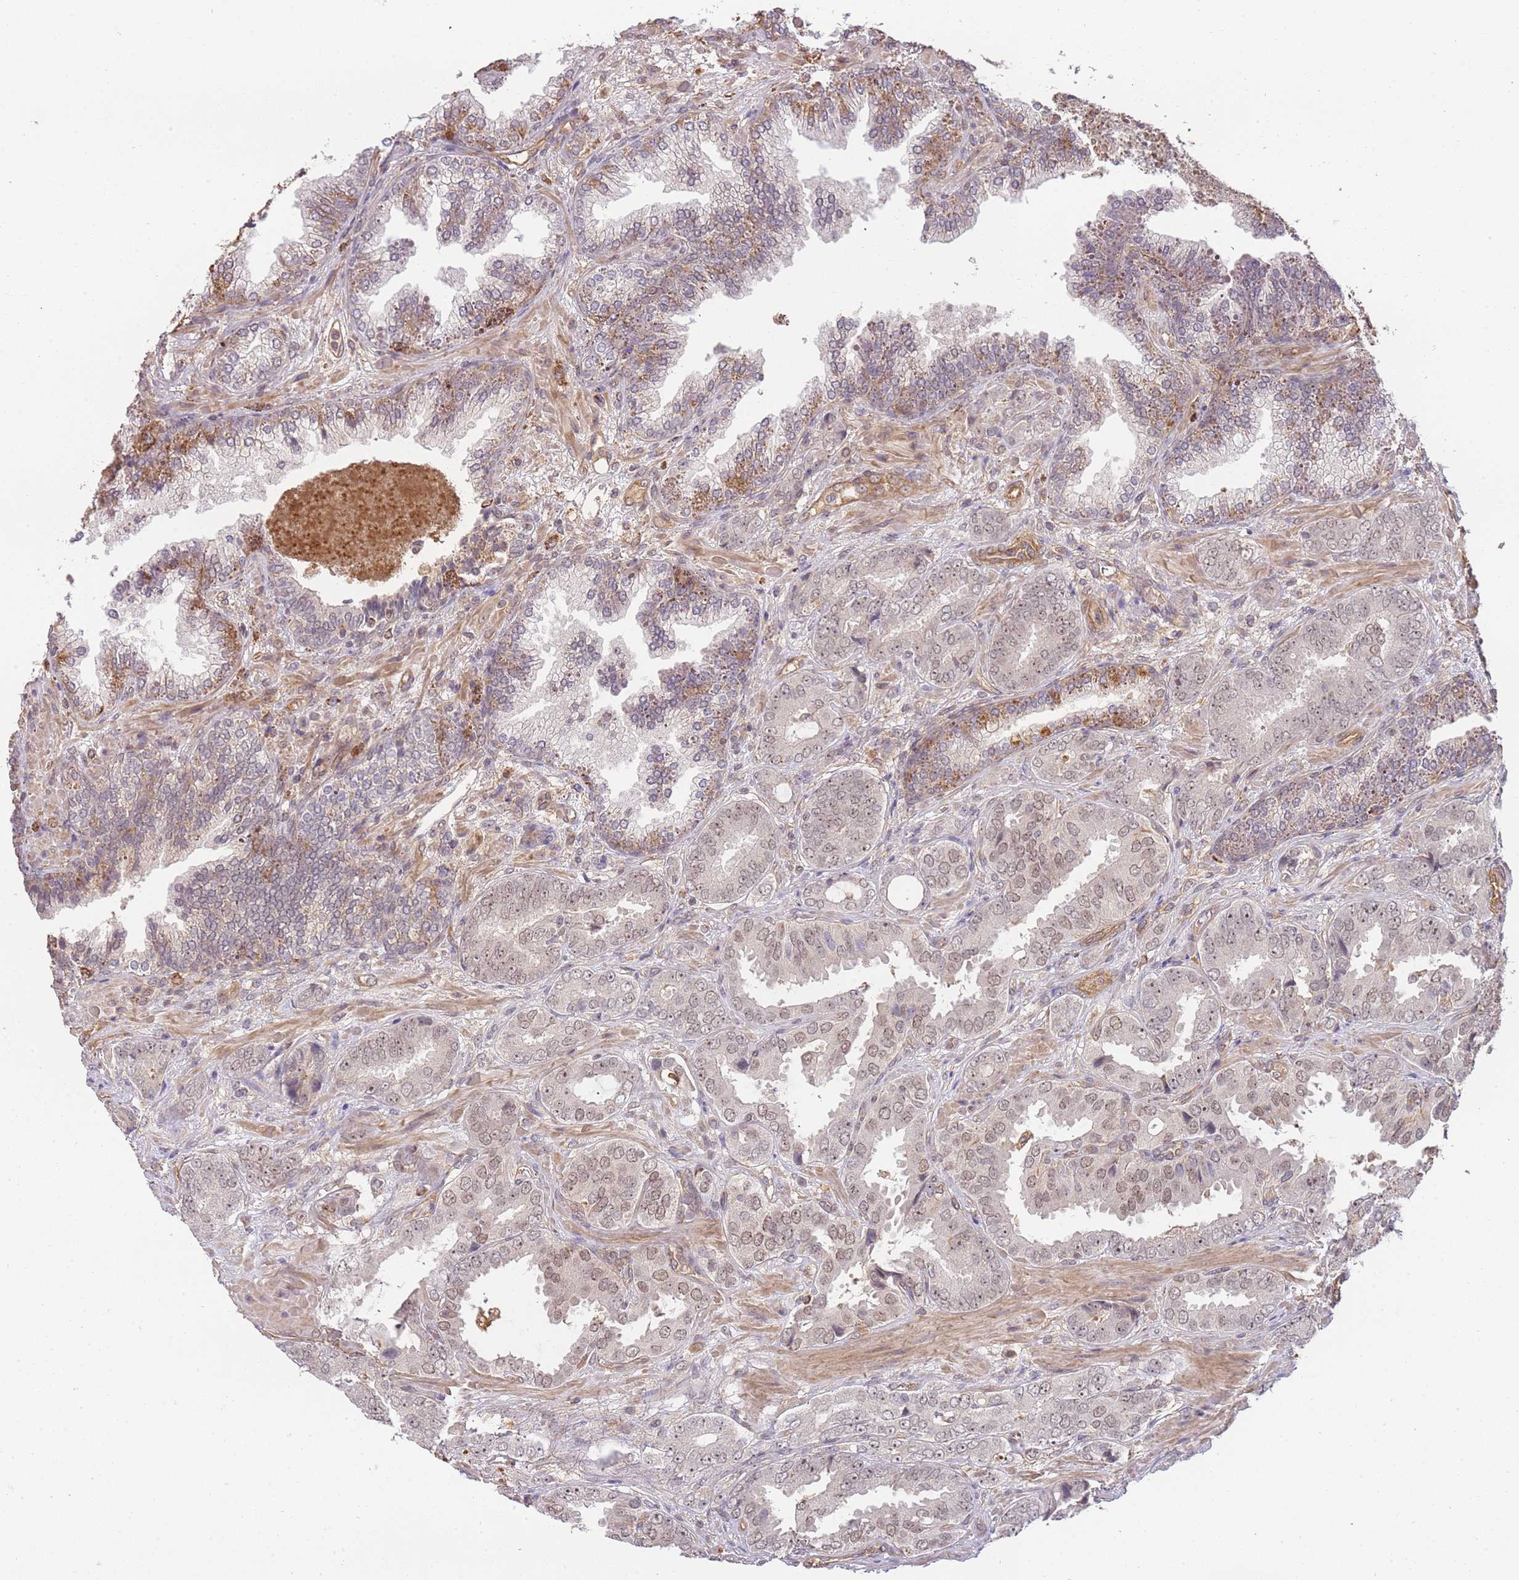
{"staining": {"intensity": "weak", "quantity": "25%-75%", "location": "nuclear"}, "tissue": "prostate cancer", "cell_type": "Tumor cells", "image_type": "cancer", "snomed": [{"axis": "morphology", "description": "Adenocarcinoma, High grade"}, {"axis": "topography", "description": "Prostate"}], "caption": "High-magnification brightfield microscopy of prostate cancer (adenocarcinoma (high-grade)) stained with DAB (brown) and counterstained with hematoxylin (blue). tumor cells exhibit weak nuclear expression is present in approximately25%-75% of cells. The protein of interest is shown in brown color, while the nuclei are stained blue.", "gene": "SURF2", "patient": {"sex": "male", "age": 71}}